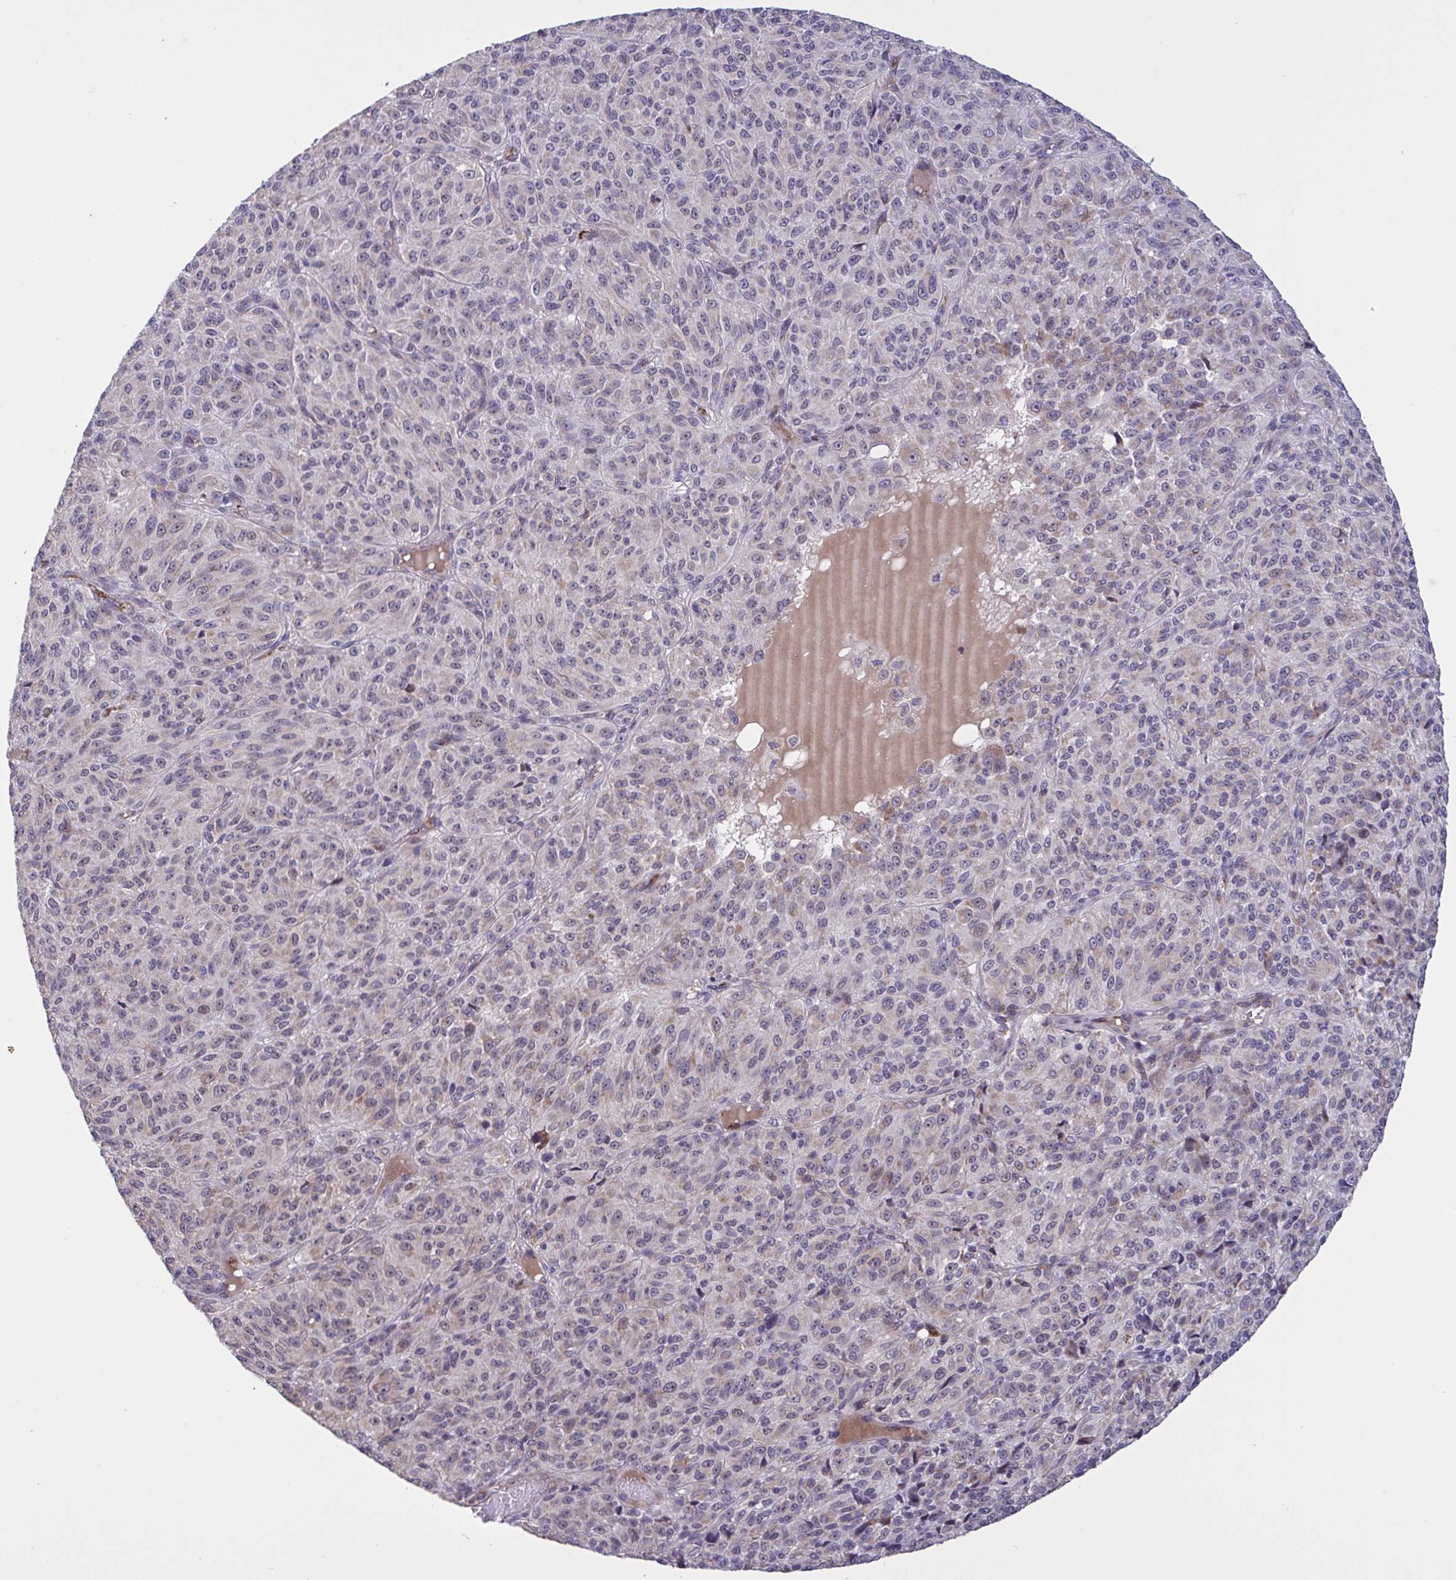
{"staining": {"intensity": "weak", "quantity": "25%-75%", "location": "cytoplasmic/membranous"}, "tissue": "melanoma", "cell_type": "Tumor cells", "image_type": "cancer", "snomed": [{"axis": "morphology", "description": "Malignant melanoma, Metastatic site"}, {"axis": "topography", "description": "Brain"}], "caption": "Immunohistochemical staining of human melanoma exhibits low levels of weak cytoplasmic/membranous staining in approximately 25%-75% of tumor cells. (DAB IHC, brown staining for protein, blue staining for nuclei).", "gene": "CD101", "patient": {"sex": "female", "age": 56}}